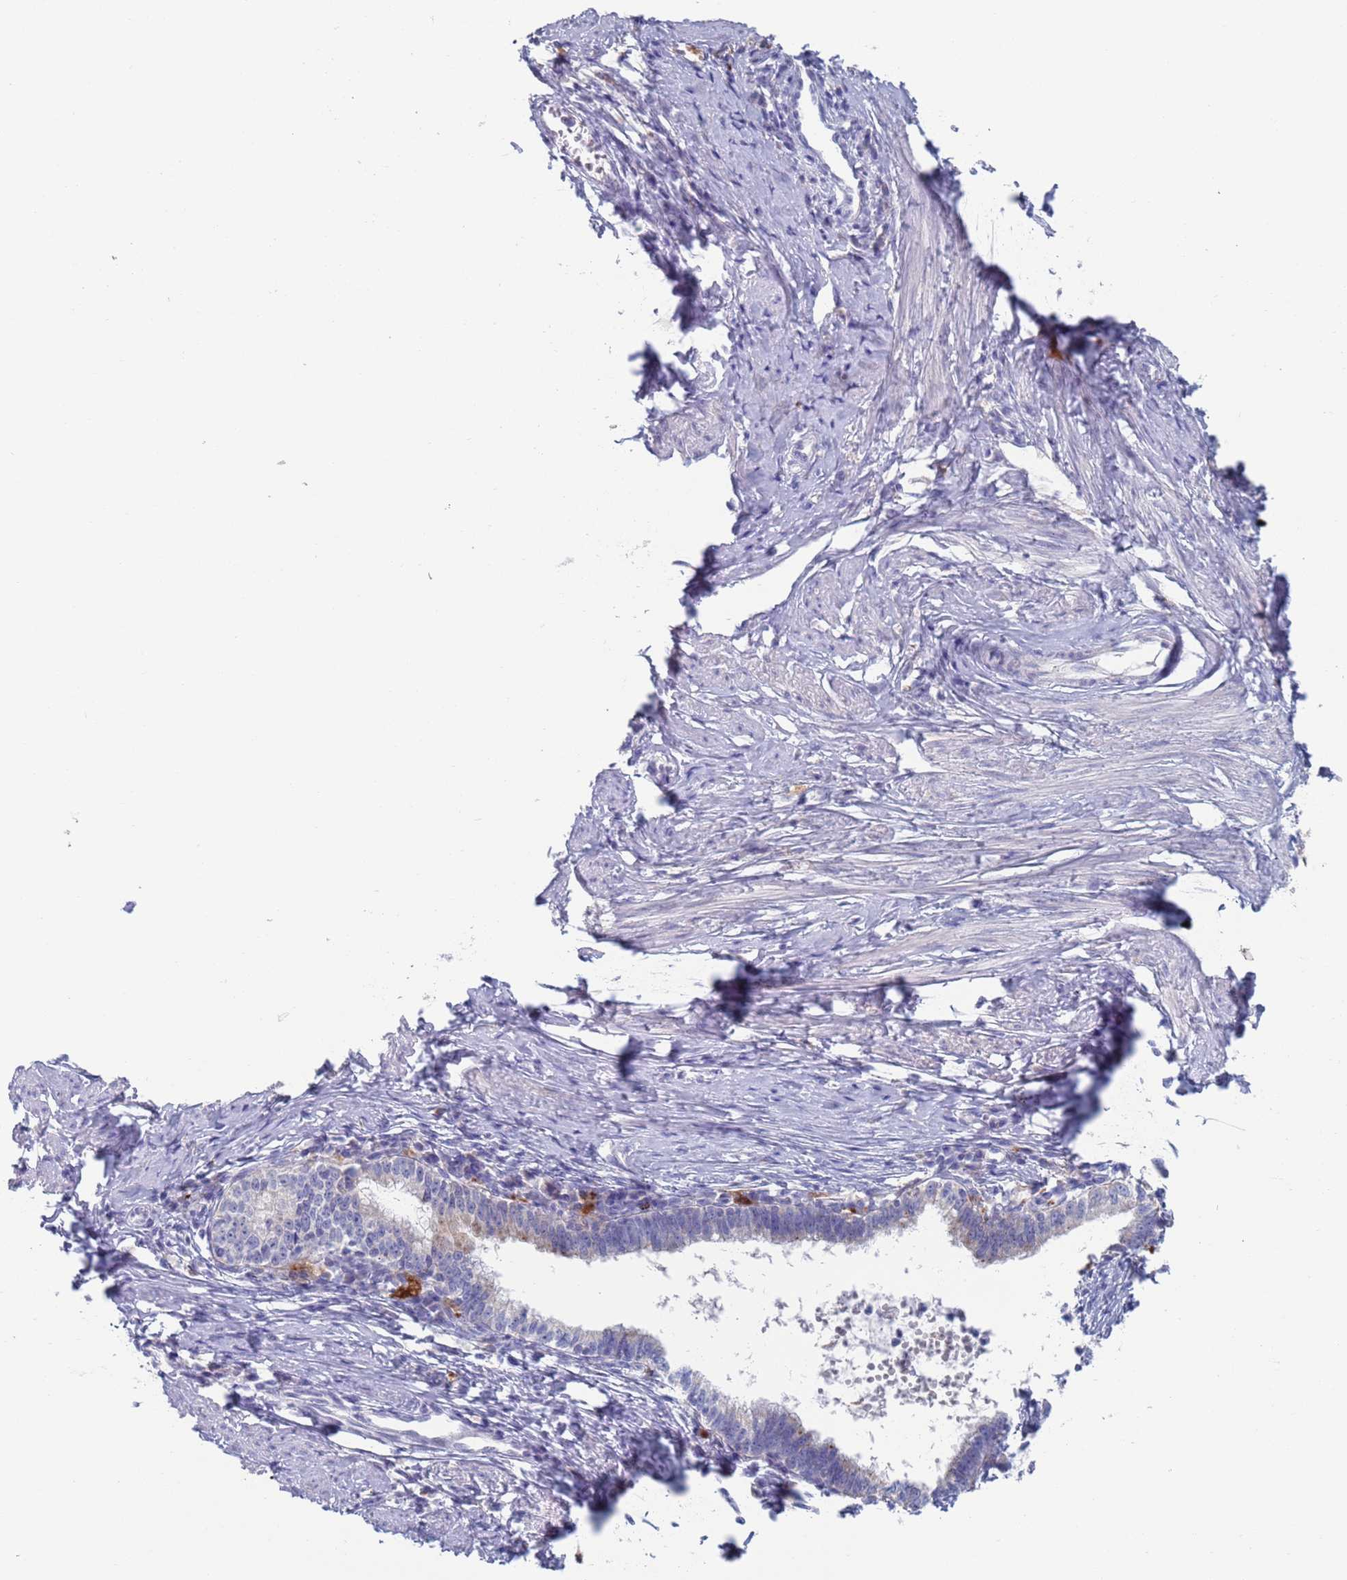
{"staining": {"intensity": "weak", "quantity": "<25%", "location": "cytoplasmic/membranous"}, "tissue": "cervical cancer", "cell_type": "Tumor cells", "image_type": "cancer", "snomed": [{"axis": "morphology", "description": "Adenocarcinoma, NOS"}, {"axis": "topography", "description": "Cervix"}], "caption": "DAB (3,3'-diaminobenzidine) immunohistochemical staining of human cervical cancer (adenocarcinoma) shows no significant expression in tumor cells.", "gene": "FUCA1", "patient": {"sex": "female", "age": 36}}